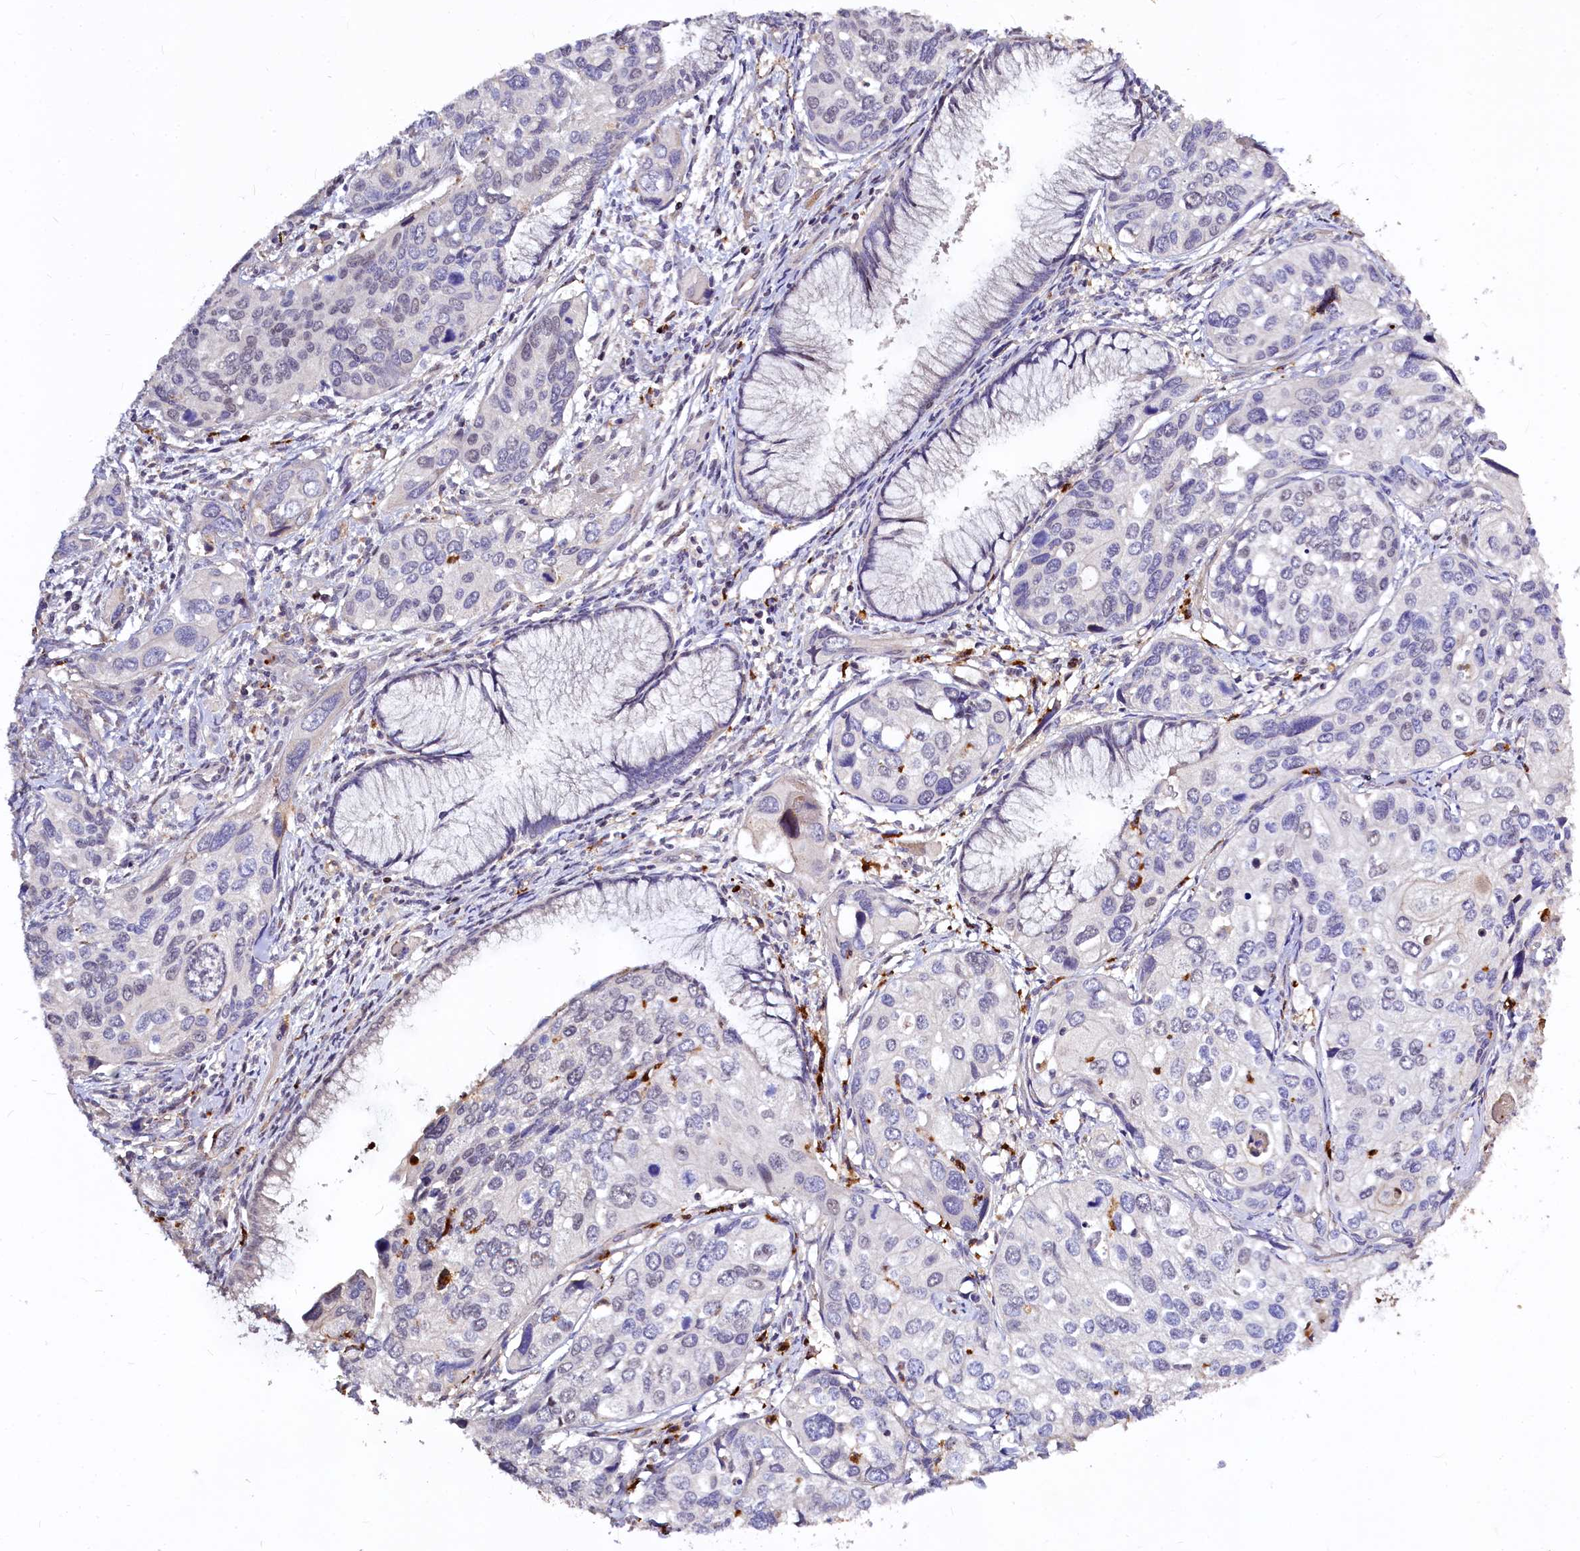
{"staining": {"intensity": "negative", "quantity": "none", "location": "none"}, "tissue": "cervical cancer", "cell_type": "Tumor cells", "image_type": "cancer", "snomed": [{"axis": "morphology", "description": "Squamous cell carcinoma, NOS"}, {"axis": "topography", "description": "Cervix"}], "caption": "This is an immunohistochemistry micrograph of human squamous cell carcinoma (cervical). There is no expression in tumor cells.", "gene": "ATG101", "patient": {"sex": "female", "age": 55}}